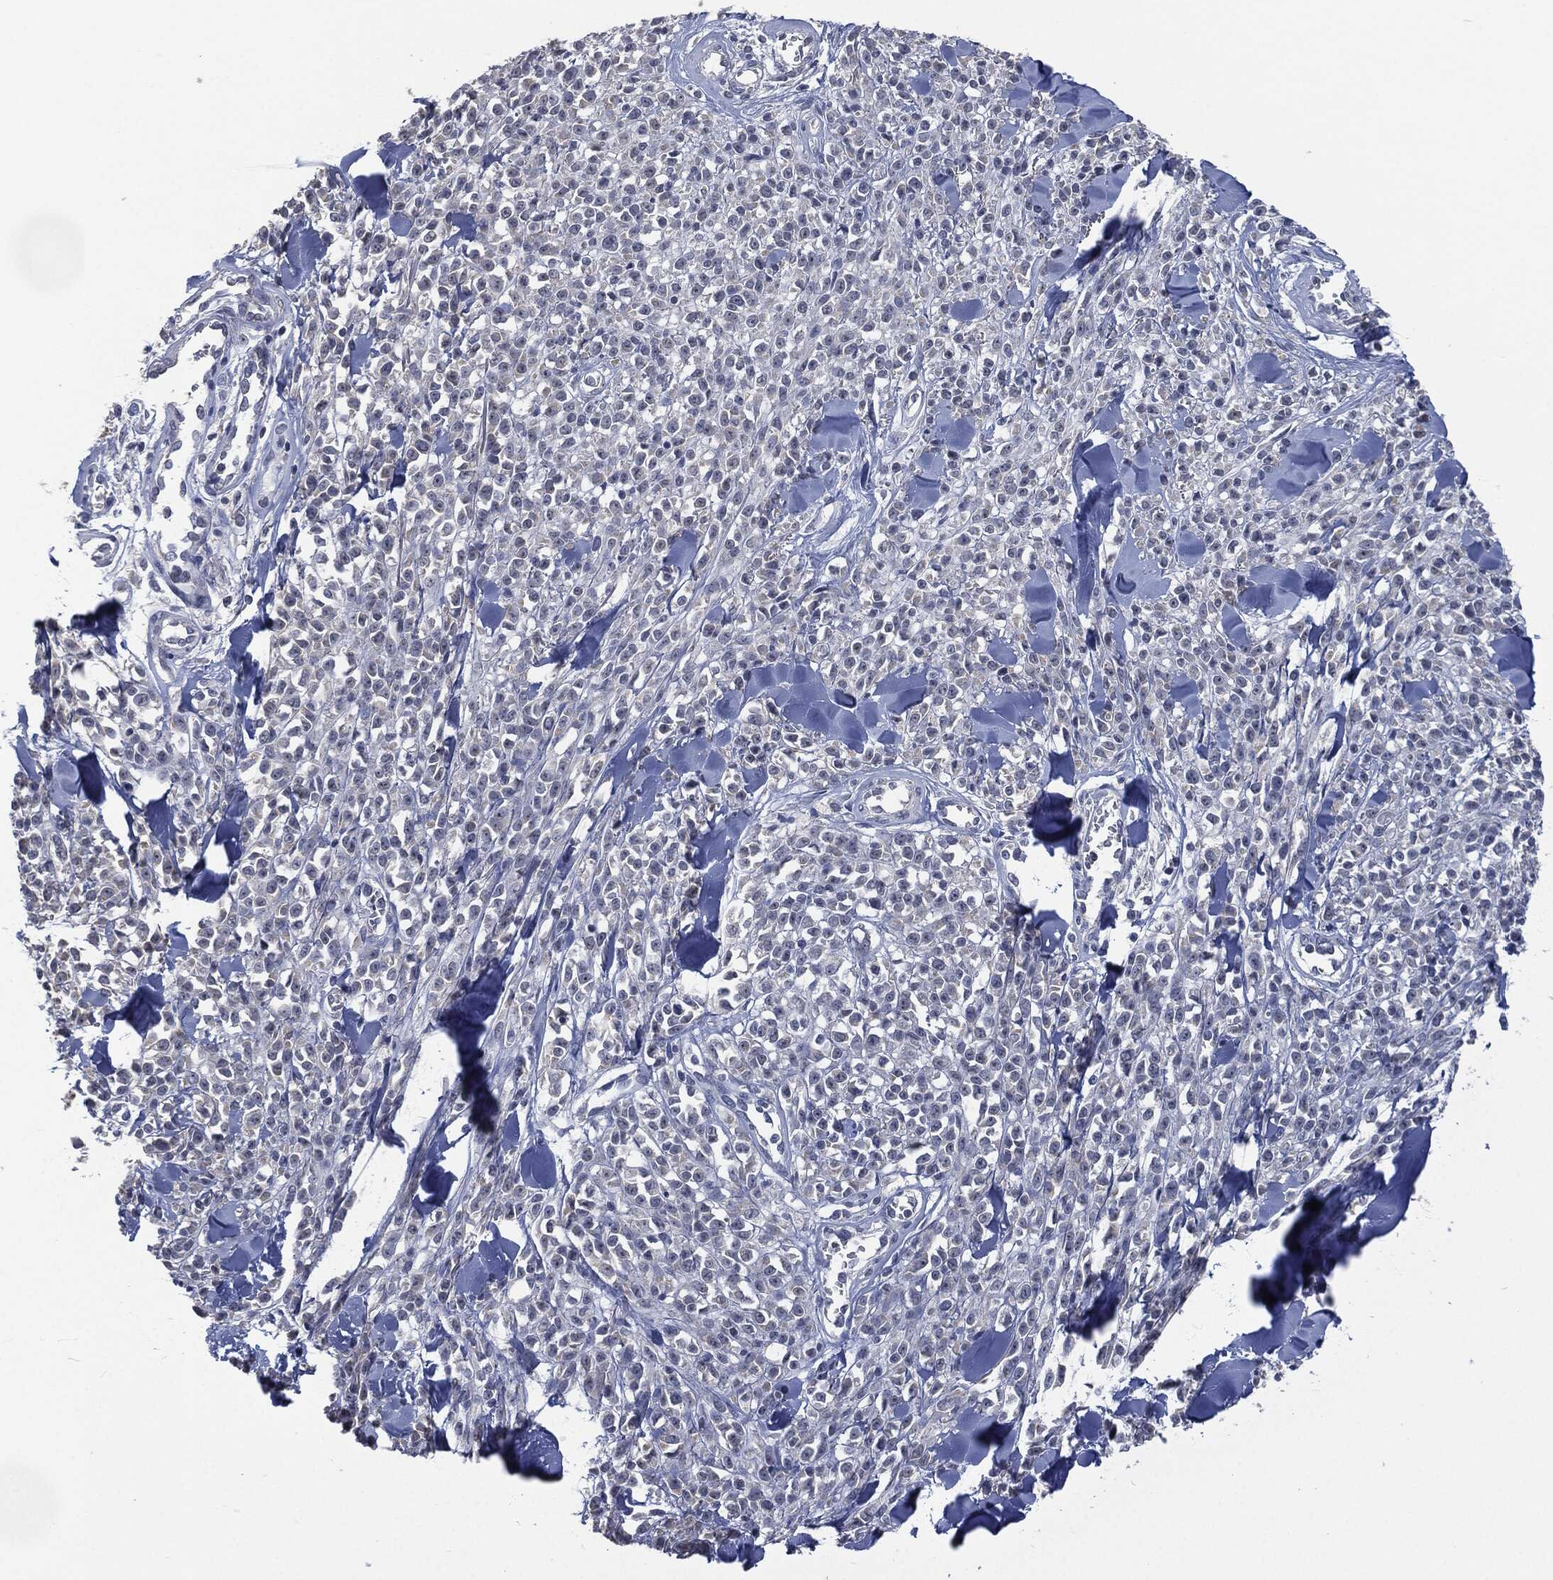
{"staining": {"intensity": "negative", "quantity": "none", "location": "none"}, "tissue": "melanoma", "cell_type": "Tumor cells", "image_type": "cancer", "snomed": [{"axis": "morphology", "description": "Malignant melanoma, NOS"}, {"axis": "topography", "description": "Skin"}, {"axis": "topography", "description": "Skin of trunk"}], "caption": "A micrograph of malignant melanoma stained for a protein shows no brown staining in tumor cells.", "gene": "IL1RN", "patient": {"sex": "male", "age": 74}}